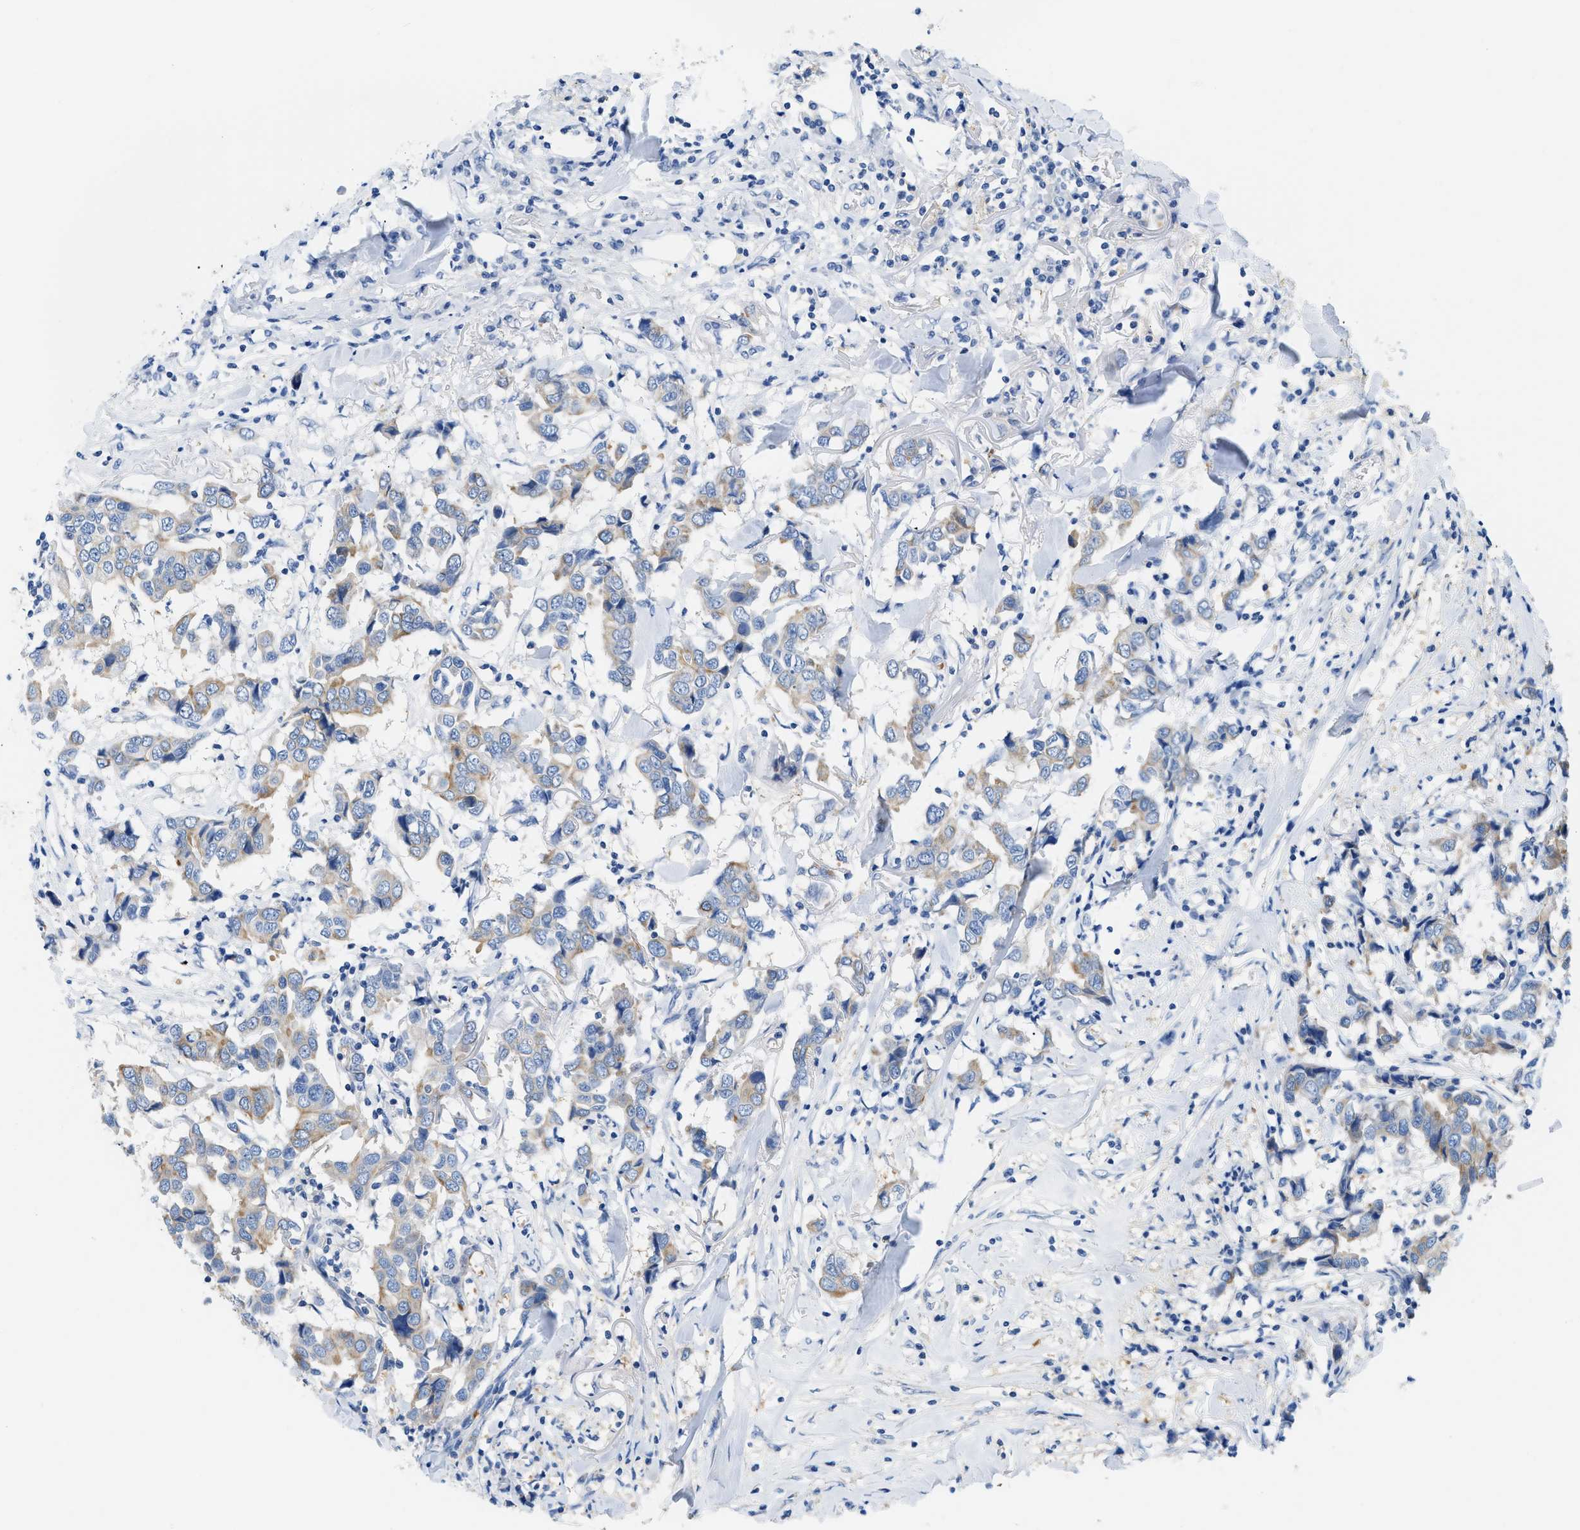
{"staining": {"intensity": "moderate", "quantity": "<25%", "location": "cytoplasmic/membranous"}, "tissue": "breast cancer", "cell_type": "Tumor cells", "image_type": "cancer", "snomed": [{"axis": "morphology", "description": "Duct carcinoma"}, {"axis": "topography", "description": "Breast"}], "caption": "DAB immunohistochemical staining of human intraductal carcinoma (breast) shows moderate cytoplasmic/membranous protein positivity in approximately <25% of tumor cells. (brown staining indicates protein expression, while blue staining denotes nuclei).", "gene": "BPGM", "patient": {"sex": "female", "age": 80}}